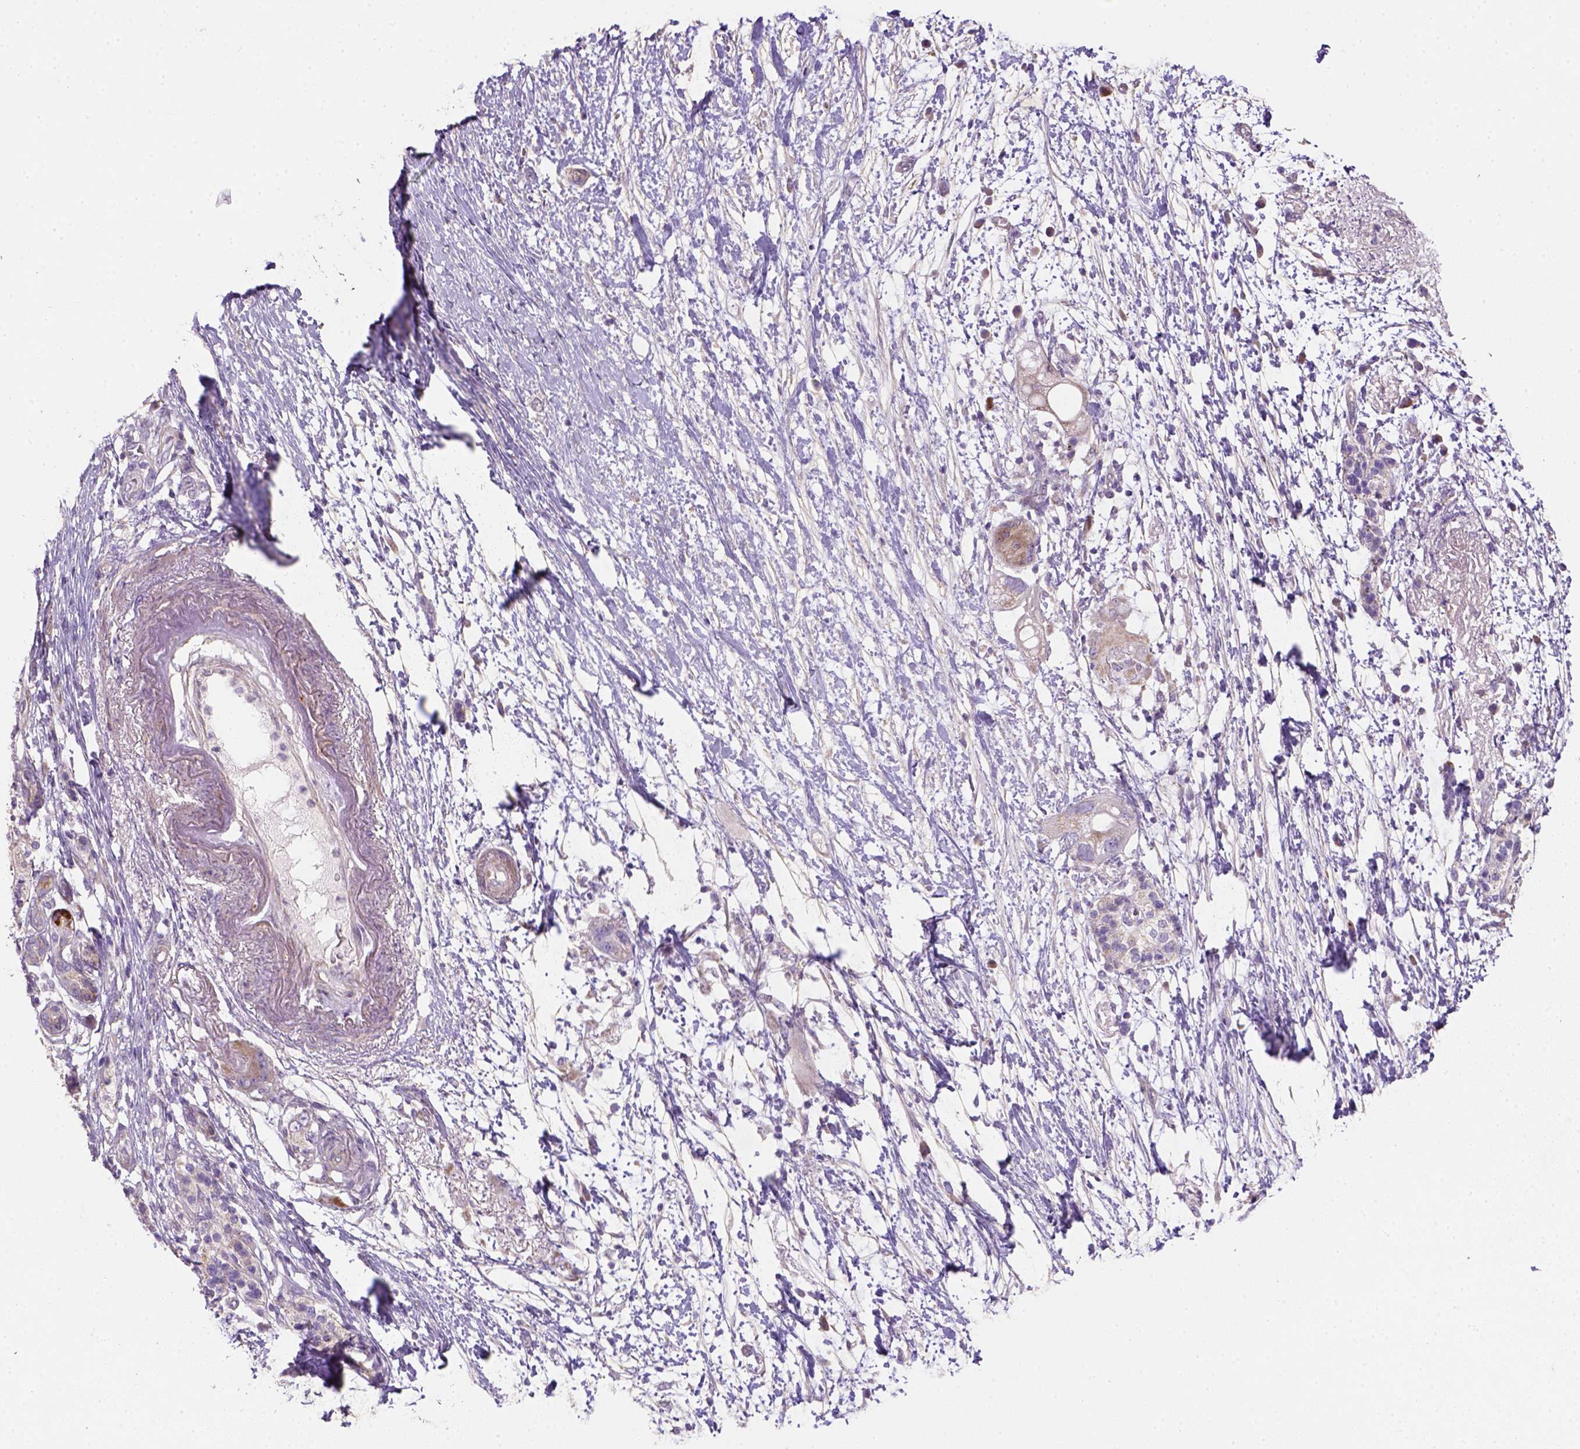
{"staining": {"intensity": "negative", "quantity": "none", "location": "none"}, "tissue": "pancreatic cancer", "cell_type": "Tumor cells", "image_type": "cancer", "snomed": [{"axis": "morphology", "description": "Adenocarcinoma, NOS"}, {"axis": "topography", "description": "Pancreas"}], "caption": "Protein analysis of pancreatic cancer (adenocarcinoma) demonstrates no significant expression in tumor cells. (DAB (3,3'-diaminobenzidine) immunohistochemistry (IHC) visualized using brightfield microscopy, high magnification).", "gene": "HTRA1", "patient": {"sex": "female", "age": 72}}